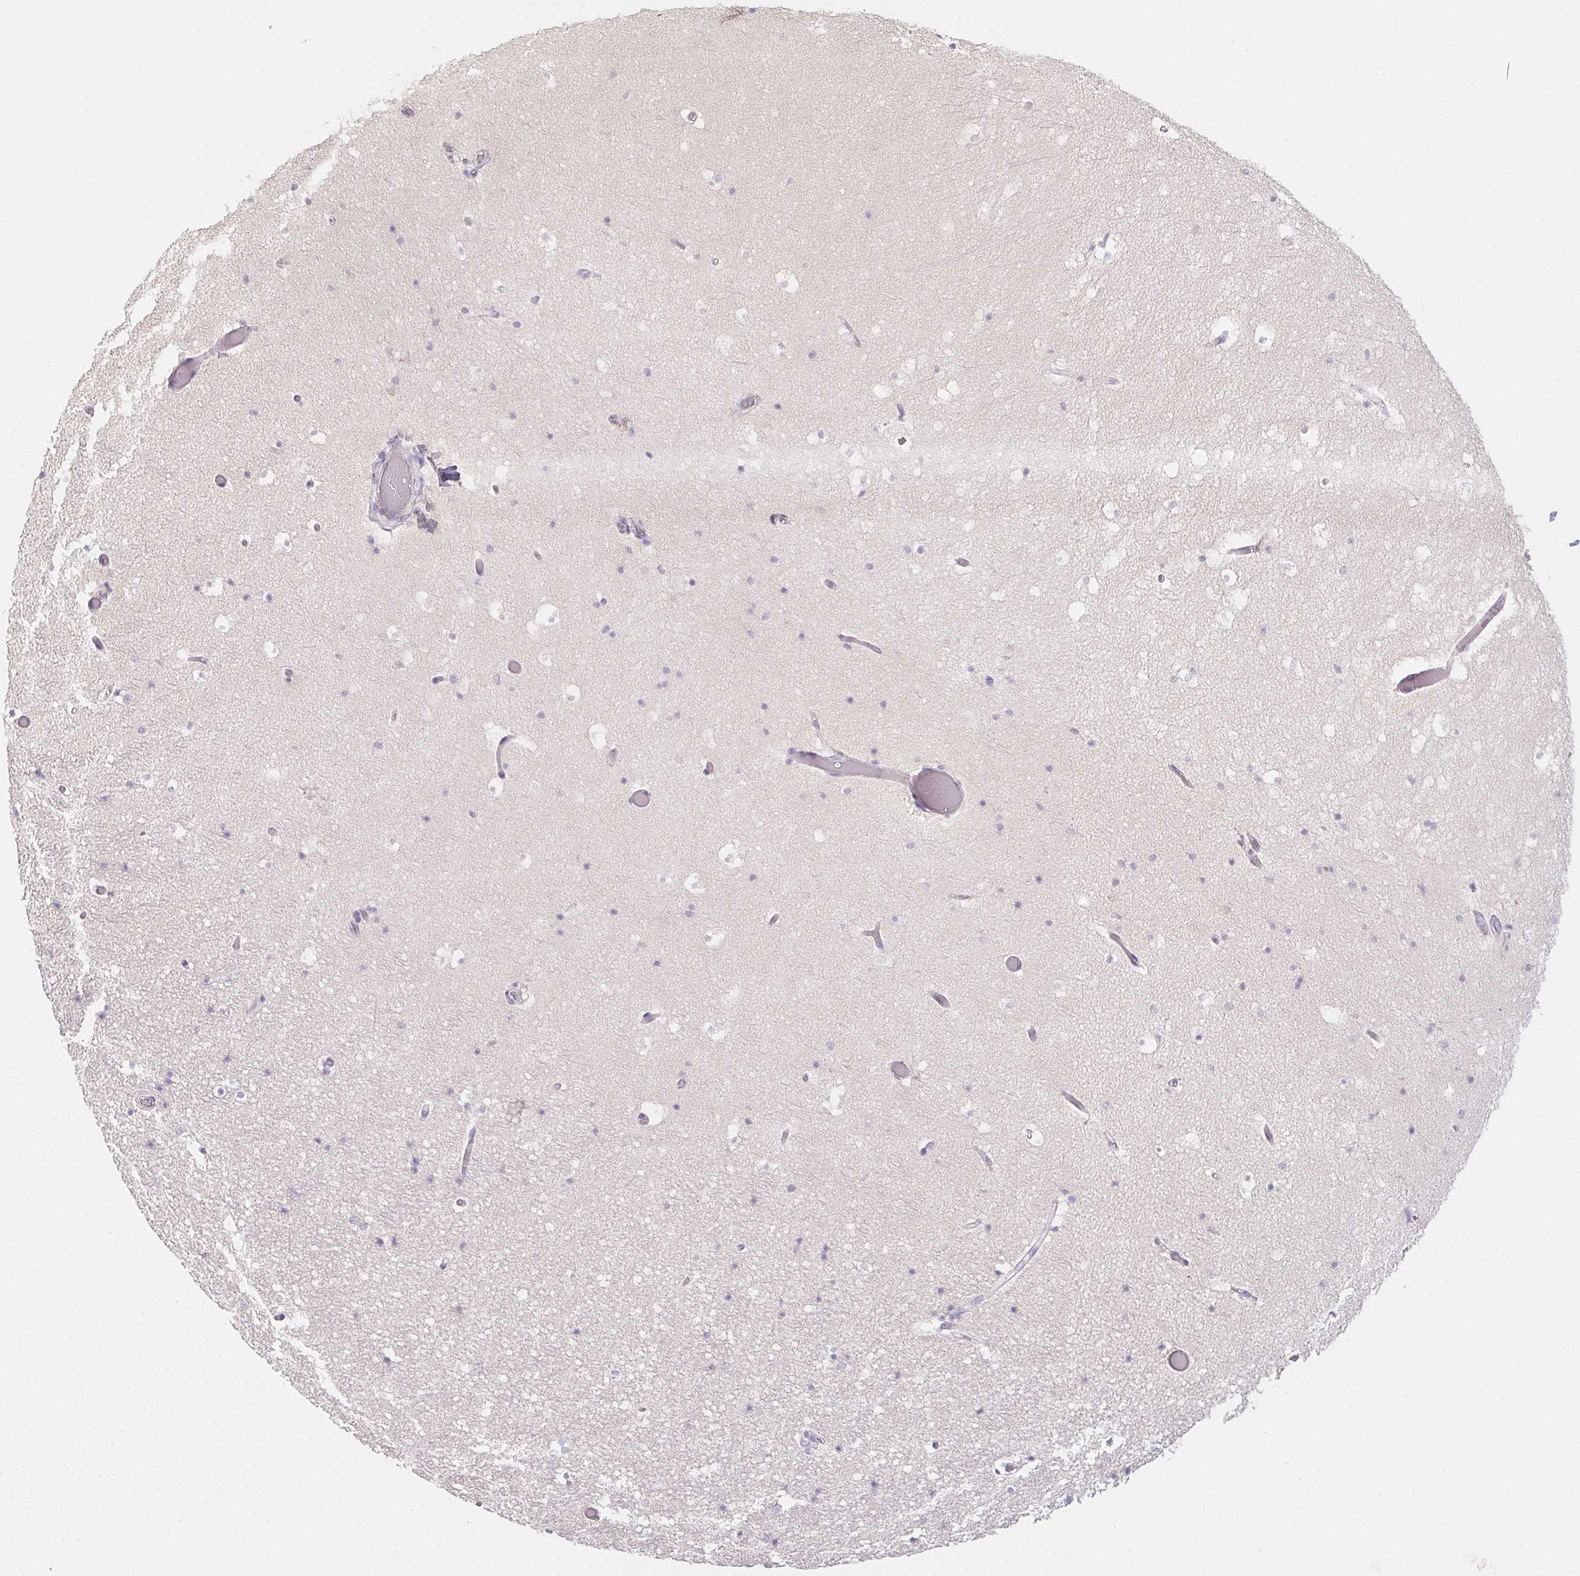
{"staining": {"intensity": "negative", "quantity": "none", "location": "none"}, "tissue": "hippocampus", "cell_type": "Glial cells", "image_type": "normal", "snomed": [{"axis": "morphology", "description": "Normal tissue, NOS"}, {"axis": "topography", "description": "Hippocampus"}], "caption": "This is an immunohistochemistry histopathology image of benign hippocampus. There is no expression in glial cells.", "gene": "ZBBX", "patient": {"sex": "male", "age": 26}}